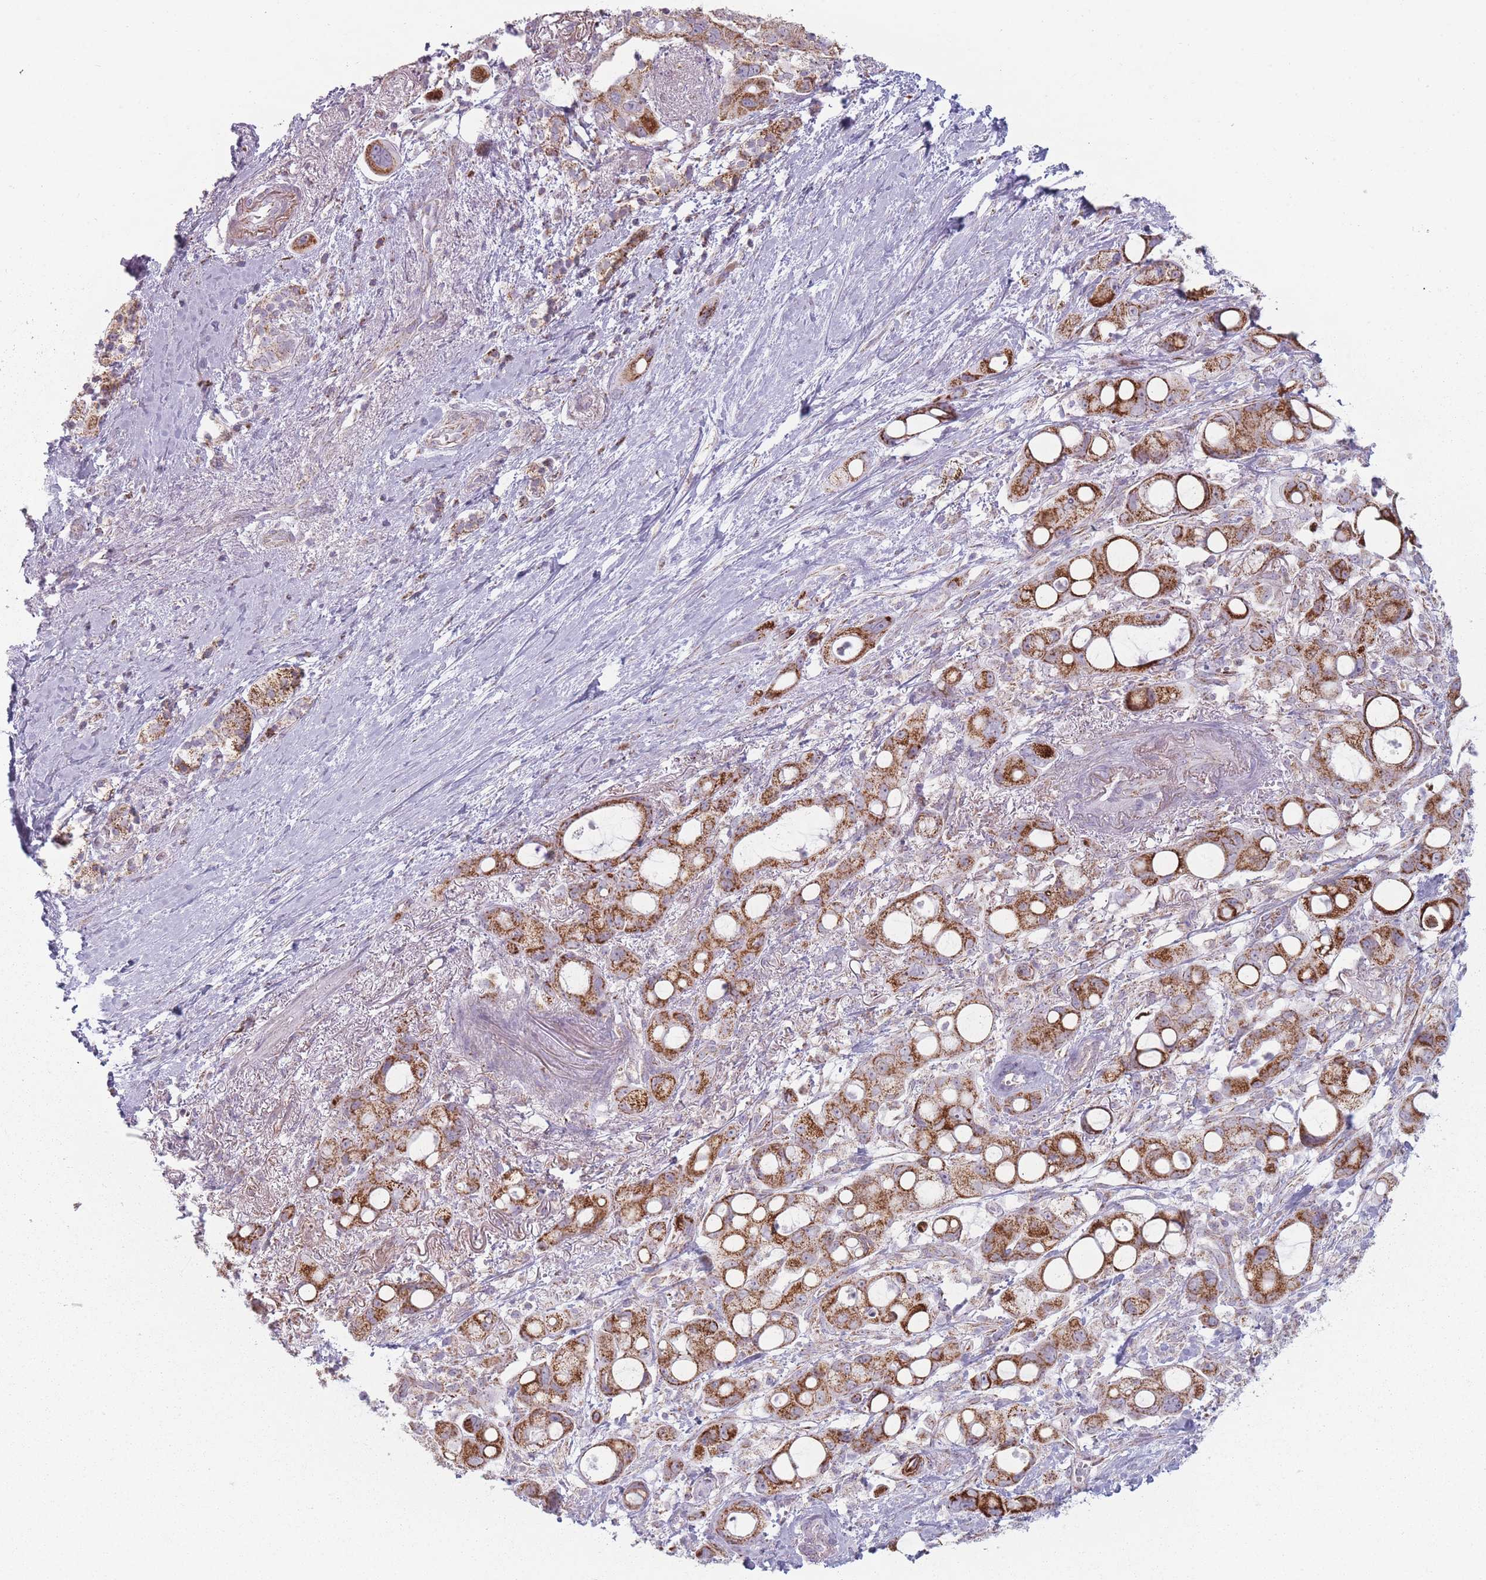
{"staining": {"intensity": "strong", "quantity": ">75%", "location": "cytoplasmic/membranous"}, "tissue": "pancreatic cancer", "cell_type": "Tumor cells", "image_type": "cancer", "snomed": [{"axis": "morphology", "description": "Adenocarcinoma, NOS"}, {"axis": "topography", "description": "Pancreas"}], "caption": "Protein staining reveals strong cytoplasmic/membranous positivity in approximately >75% of tumor cells in pancreatic adenocarcinoma.", "gene": "DCHS1", "patient": {"sex": "male", "age": 68}}